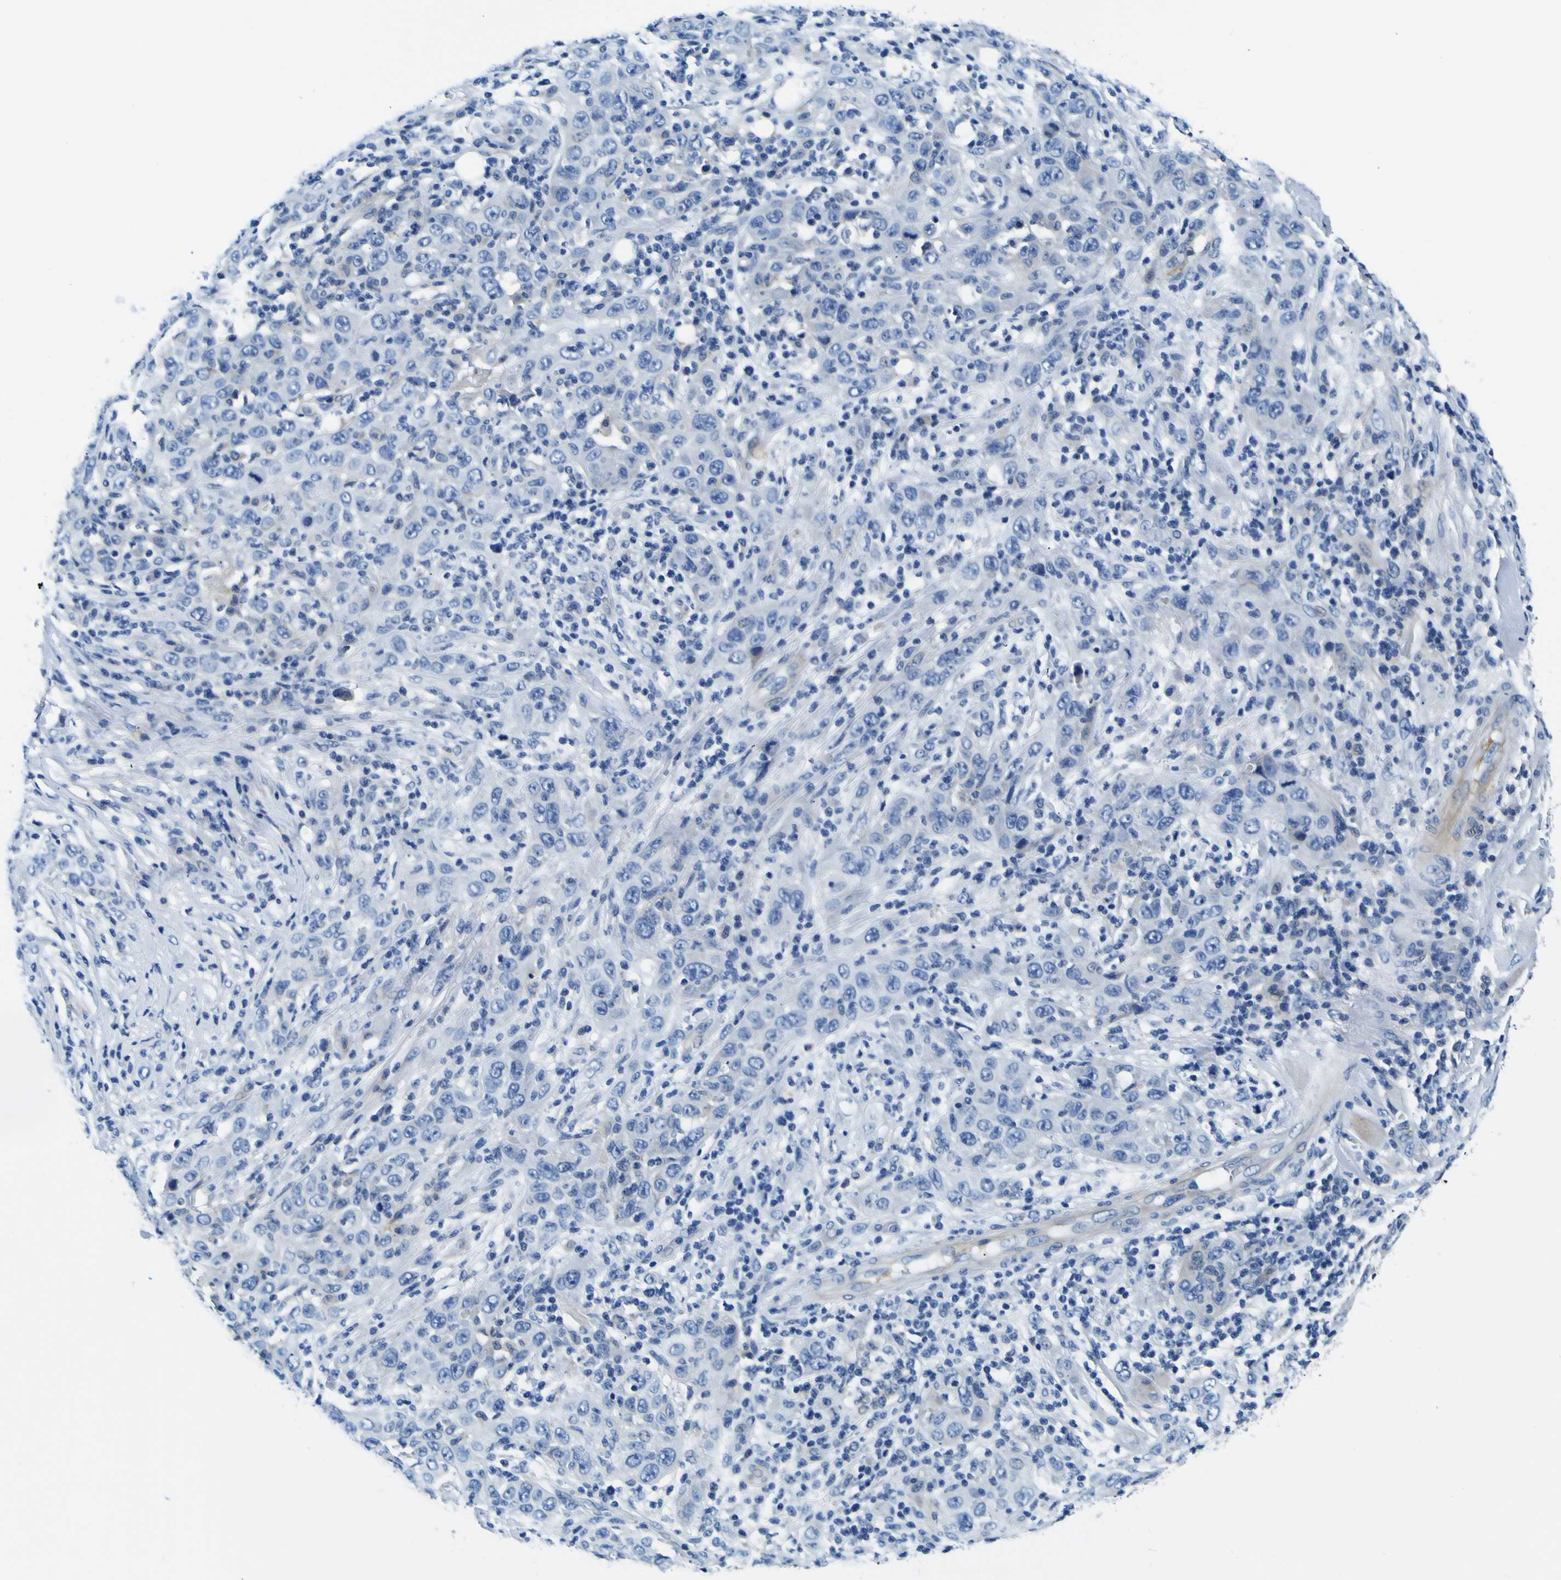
{"staining": {"intensity": "negative", "quantity": "none", "location": "none"}, "tissue": "skin cancer", "cell_type": "Tumor cells", "image_type": "cancer", "snomed": [{"axis": "morphology", "description": "Squamous cell carcinoma, NOS"}, {"axis": "topography", "description": "Skin"}], "caption": "IHC image of neoplastic tissue: human skin cancer (squamous cell carcinoma) stained with DAB (3,3'-diaminobenzidine) demonstrates no significant protein positivity in tumor cells. (Brightfield microscopy of DAB immunohistochemistry at high magnification).", "gene": "ADGRA2", "patient": {"sex": "female", "age": 88}}